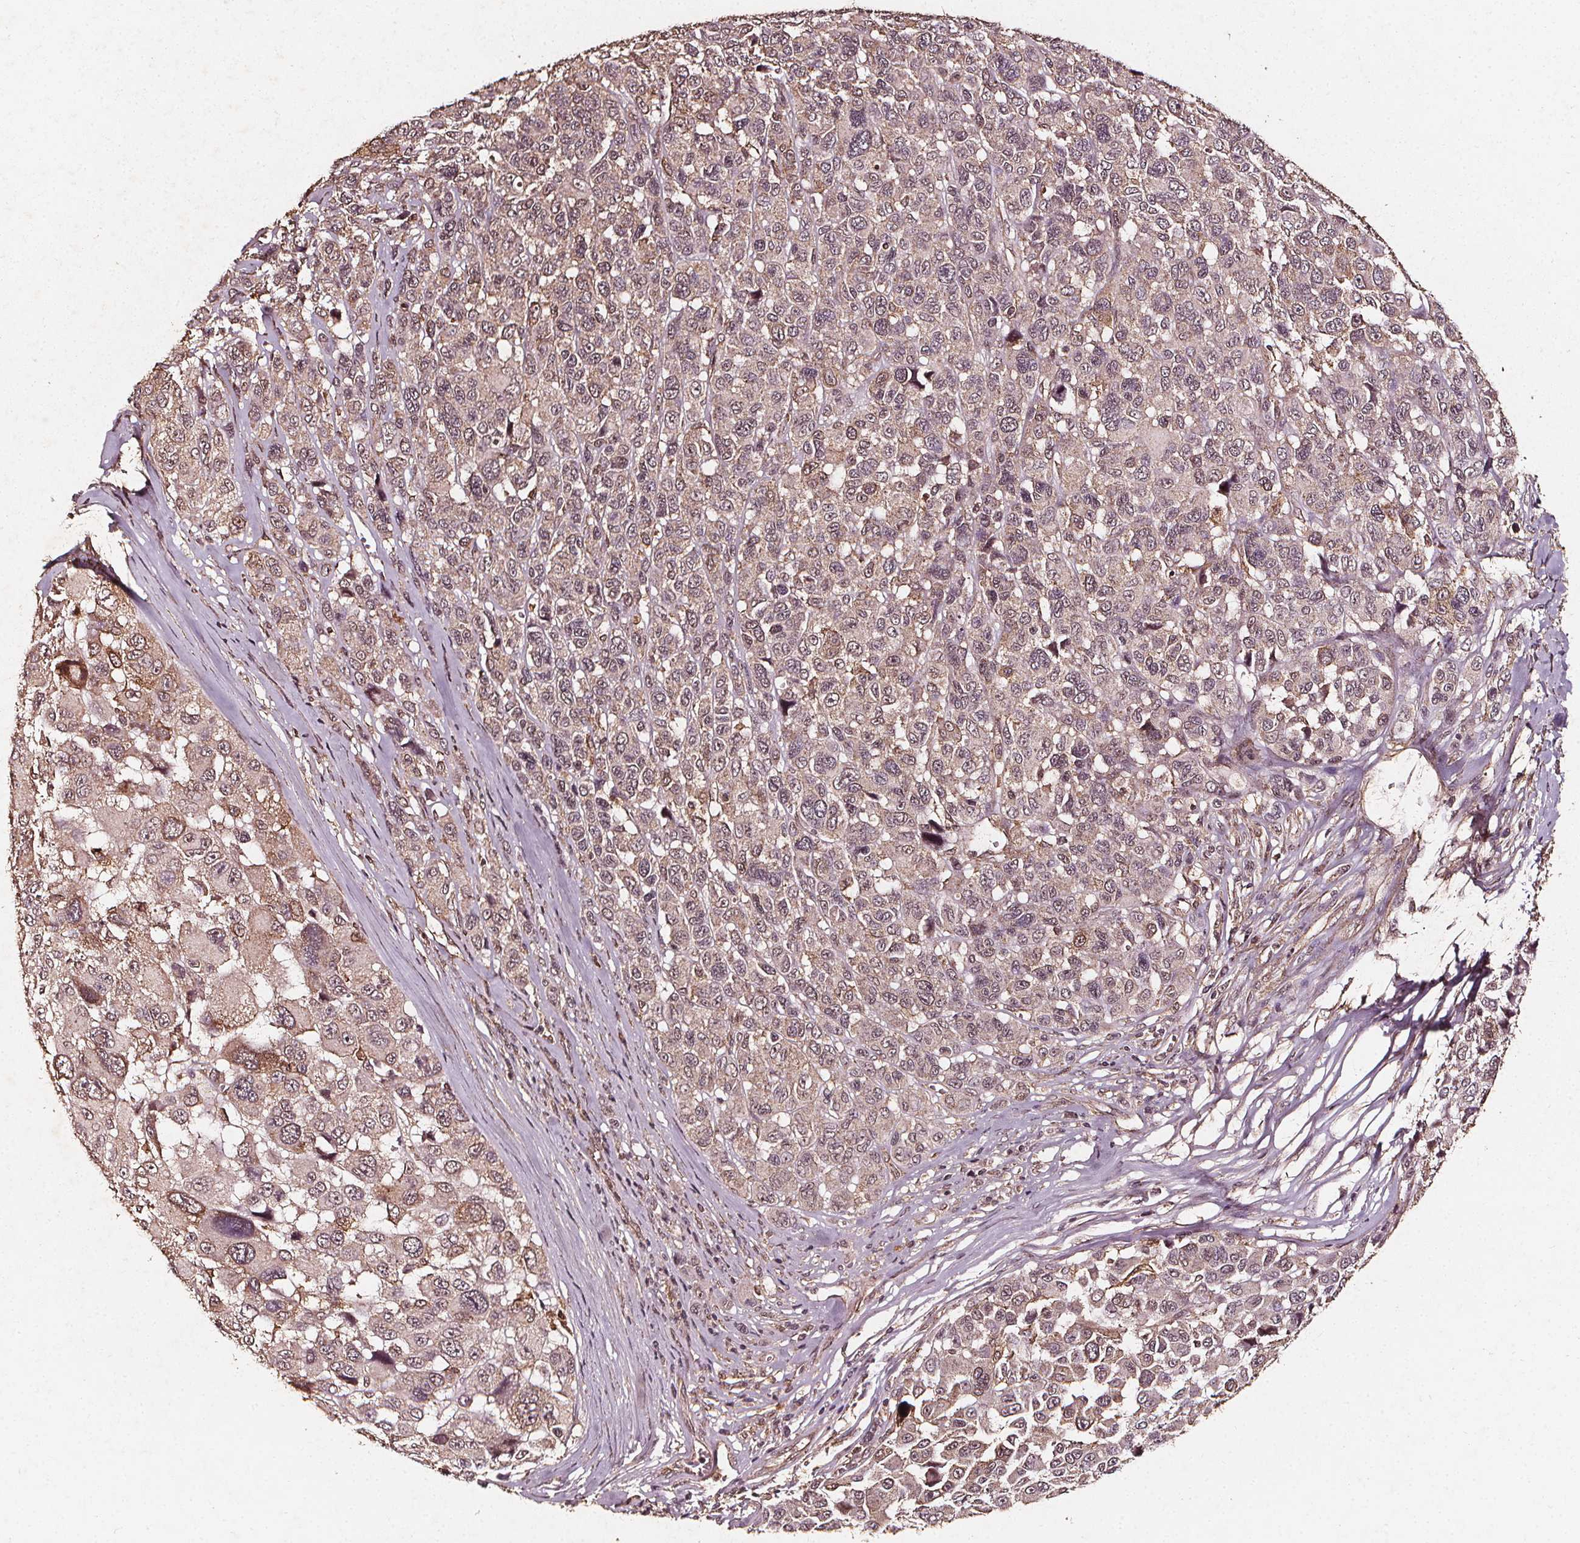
{"staining": {"intensity": "moderate", "quantity": "25%-75%", "location": "cytoplasmic/membranous,nuclear"}, "tissue": "melanoma", "cell_type": "Tumor cells", "image_type": "cancer", "snomed": [{"axis": "morphology", "description": "Malignant melanoma, NOS"}, {"axis": "topography", "description": "Skin"}], "caption": "A high-resolution image shows IHC staining of melanoma, which reveals moderate cytoplasmic/membranous and nuclear positivity in about 25%-75% of tumor cells. The staining was performed using DAB (3,3'-diaminobenzidine) to visualize the protein expression in brown, while the nuclei were stained in blue with hematoxylin (Magnification: 20x).", "gene": "ABCA1", "patient": {"sex": "female", "age": 66}}